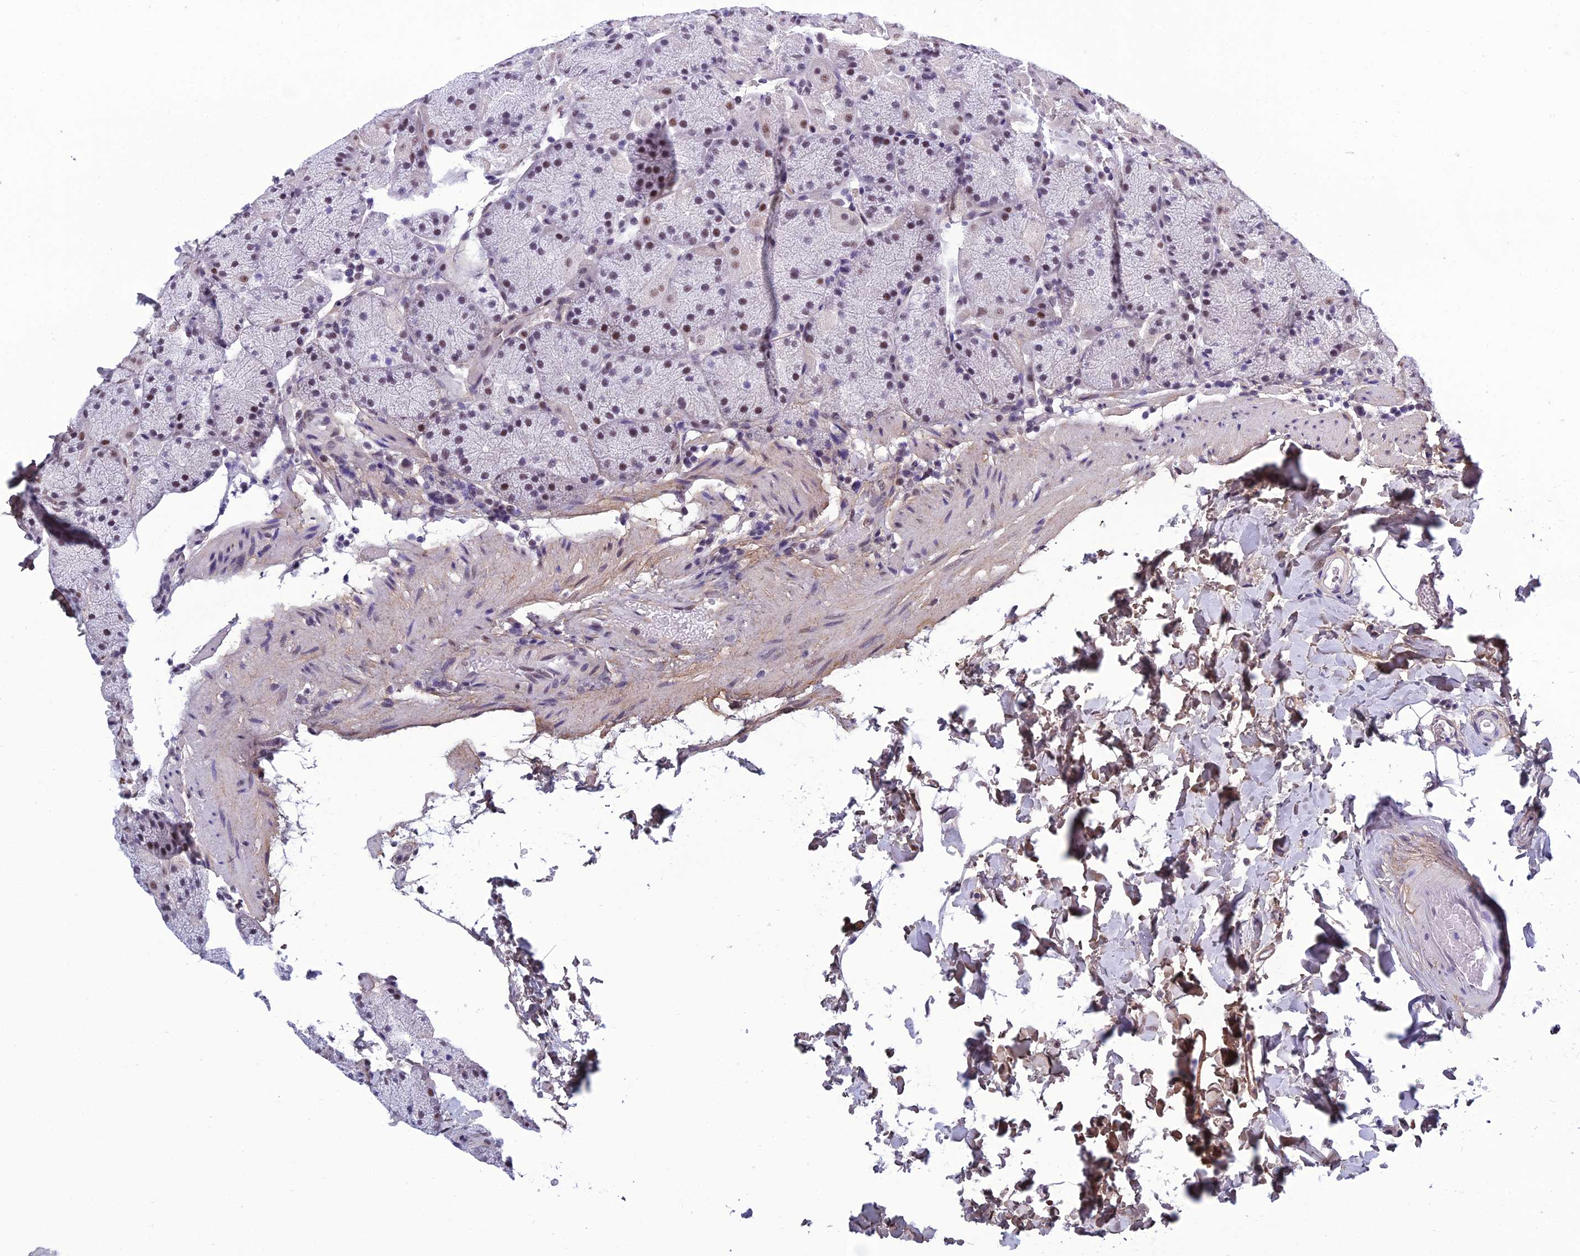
{"staining": {"intensity": "moderate", "quantity": "25%-75%", "location": "nuclear"}, "tissue": "stomach", "cell_type": "Glandular cells", "image_type": "normal", "snomed": [{"axis": "morphology", "description": "Normal tissue, NOS"}, {"axis": "topography", "description": "Stomach, upper"}, {"axis": "topography", "description": "Stomach, lower"}], "caption": "This image demonstrates unremarkable stomach stained with IHC to label a protein in brown. The nuclear of glandular cells show moderate positivity for the protein. Nuclei are counter-stained blue.", "gene": "RSRC1", "patient": {"sex": "male", "age": 67}}